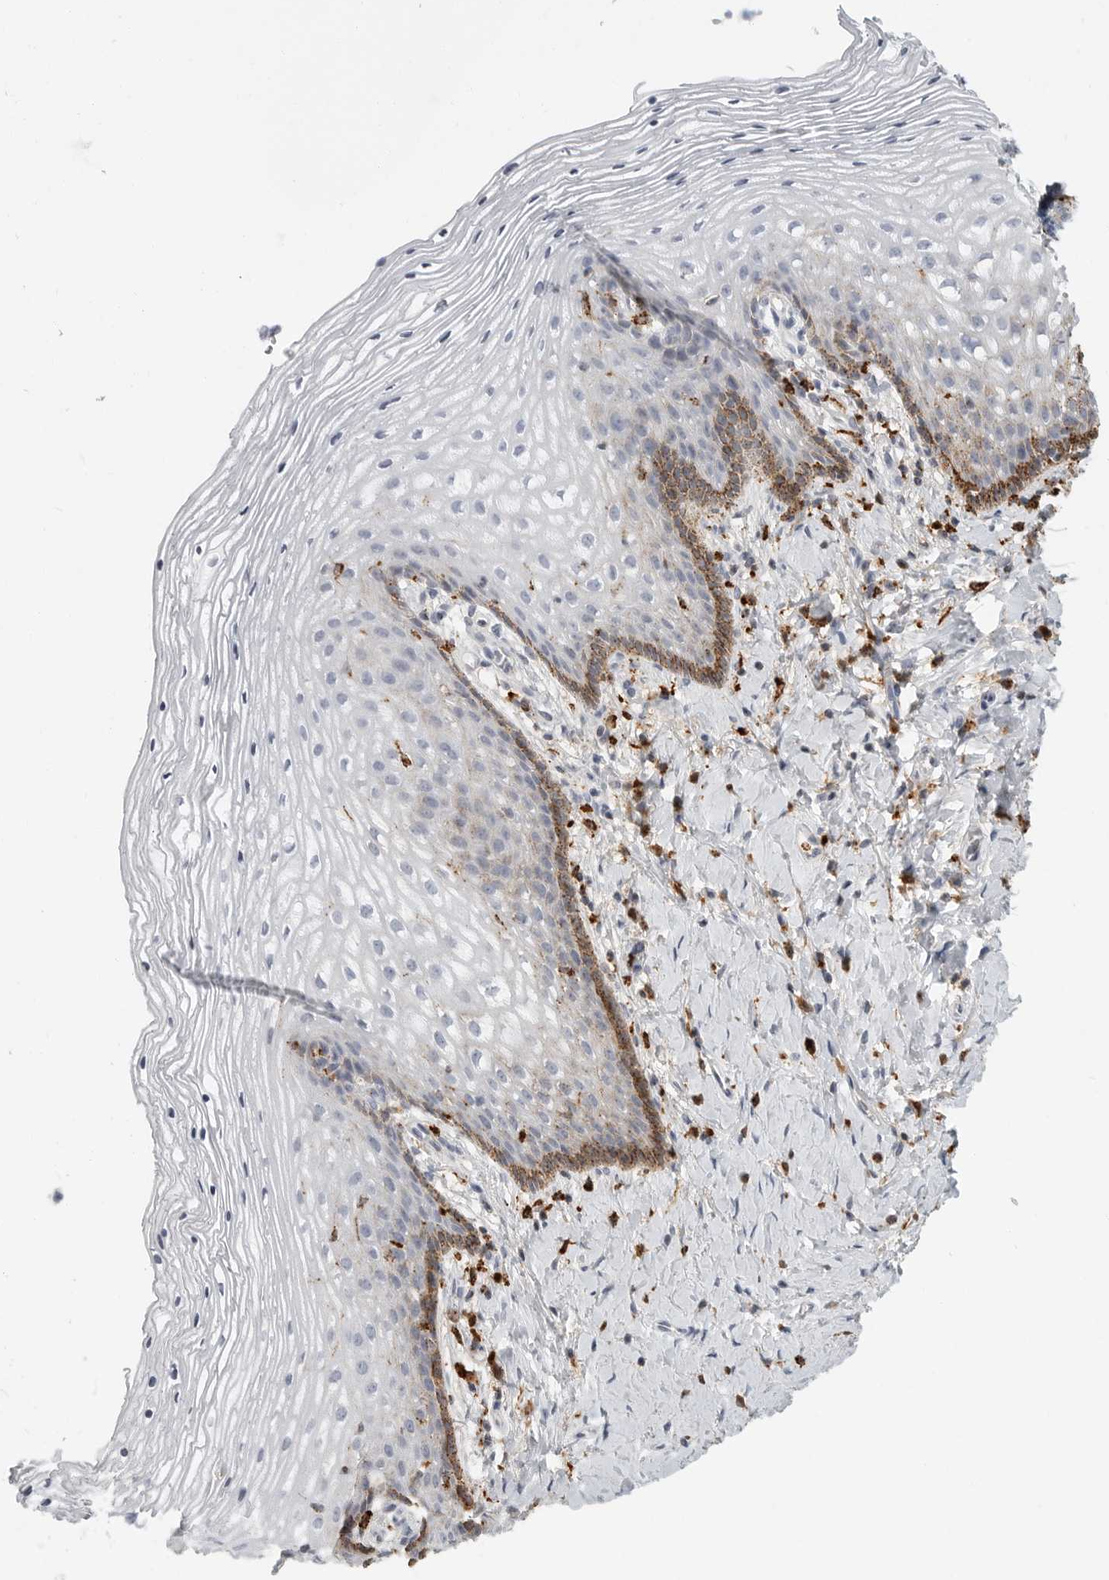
{"staining": {"intensity": "moderate", "quantity": "<25%", "location": "cytoplasmic/membranous"}, "tissue": "vagina", "cell_type": "Squamous epithelial cells", "image_type": "normal", "snomed": [{"axis": "morphology", "description": "Normal tissue, NOS"}, {"axis": "topography", "description": "Vagina"}], "caption": "Unremarkable vagina was stained to show a protein in brown. There is low levels of moderate cytoplasmic/membranous positivity in about <25% of squamous epithelial cells. The protein is stained brown, and the nuclei are stained in blue (DAB IHC with brightfield microscopy, high magnification).", "gene": "IFI30", "patient": {"sex": "female", "age": 60}}